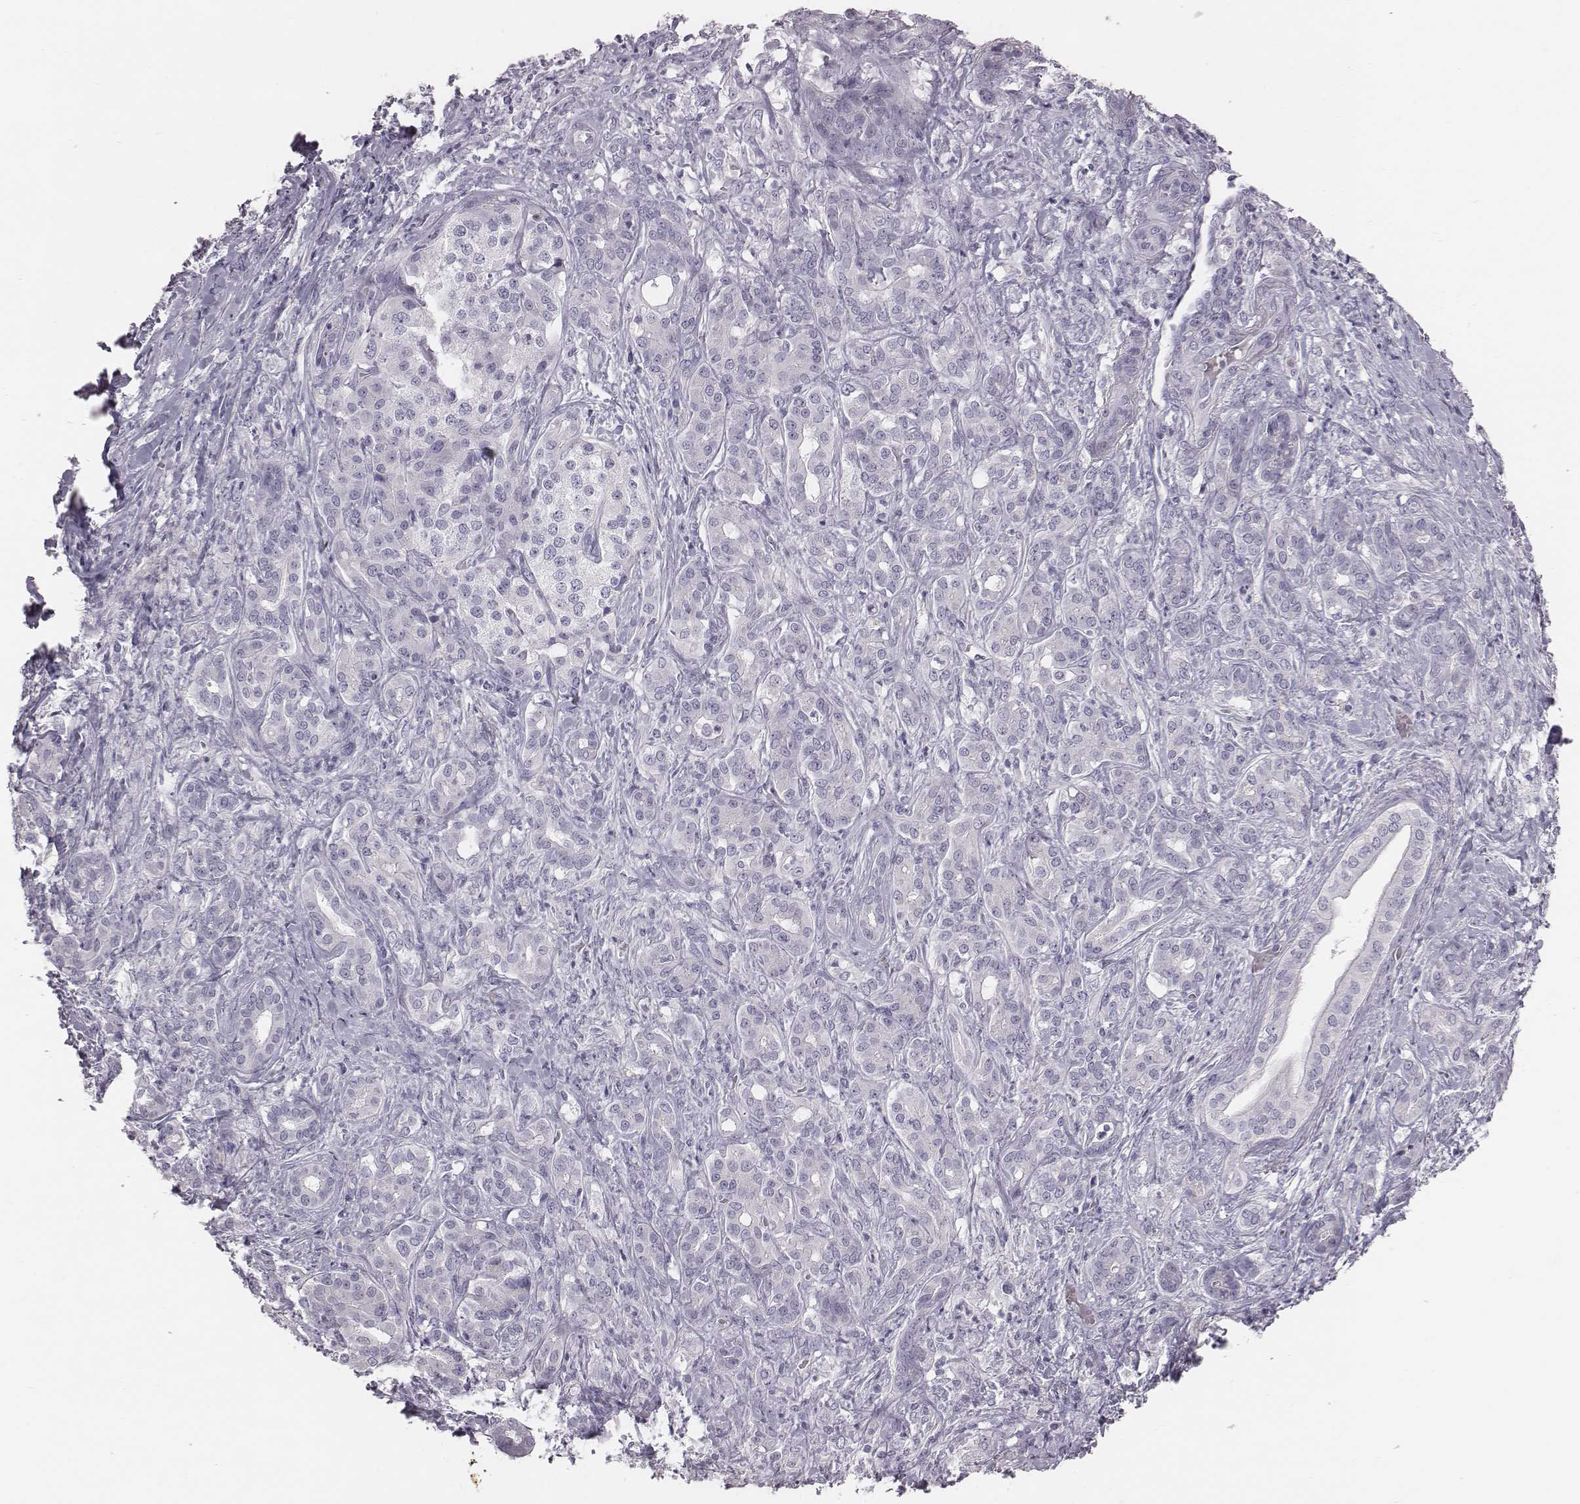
{"staining": {"intensity": "negative", "quantity": "none", "location": "none"}, "tissue": "pancreatic cancer", "cell_type": "Tumor cells", "image_type": "cancer", "snomed": [{"axis": "morphology", "description": "Normal tissue, NOS"}, {"axis": "morphology", "description": "Inflammation, NOS"}, {"axis": "morphology", "description": "Adenocarcinoma, NOS"}, {"axis": "topography", "description": "Pancreas"}], "caption": "Human adenocarcinoma (pancreatic) stained for a protein using immunohistochemistry reveals no positivity in tumor cells.", "gene": "C6orf58", "patient": {"sex": "male", "age": 57}}